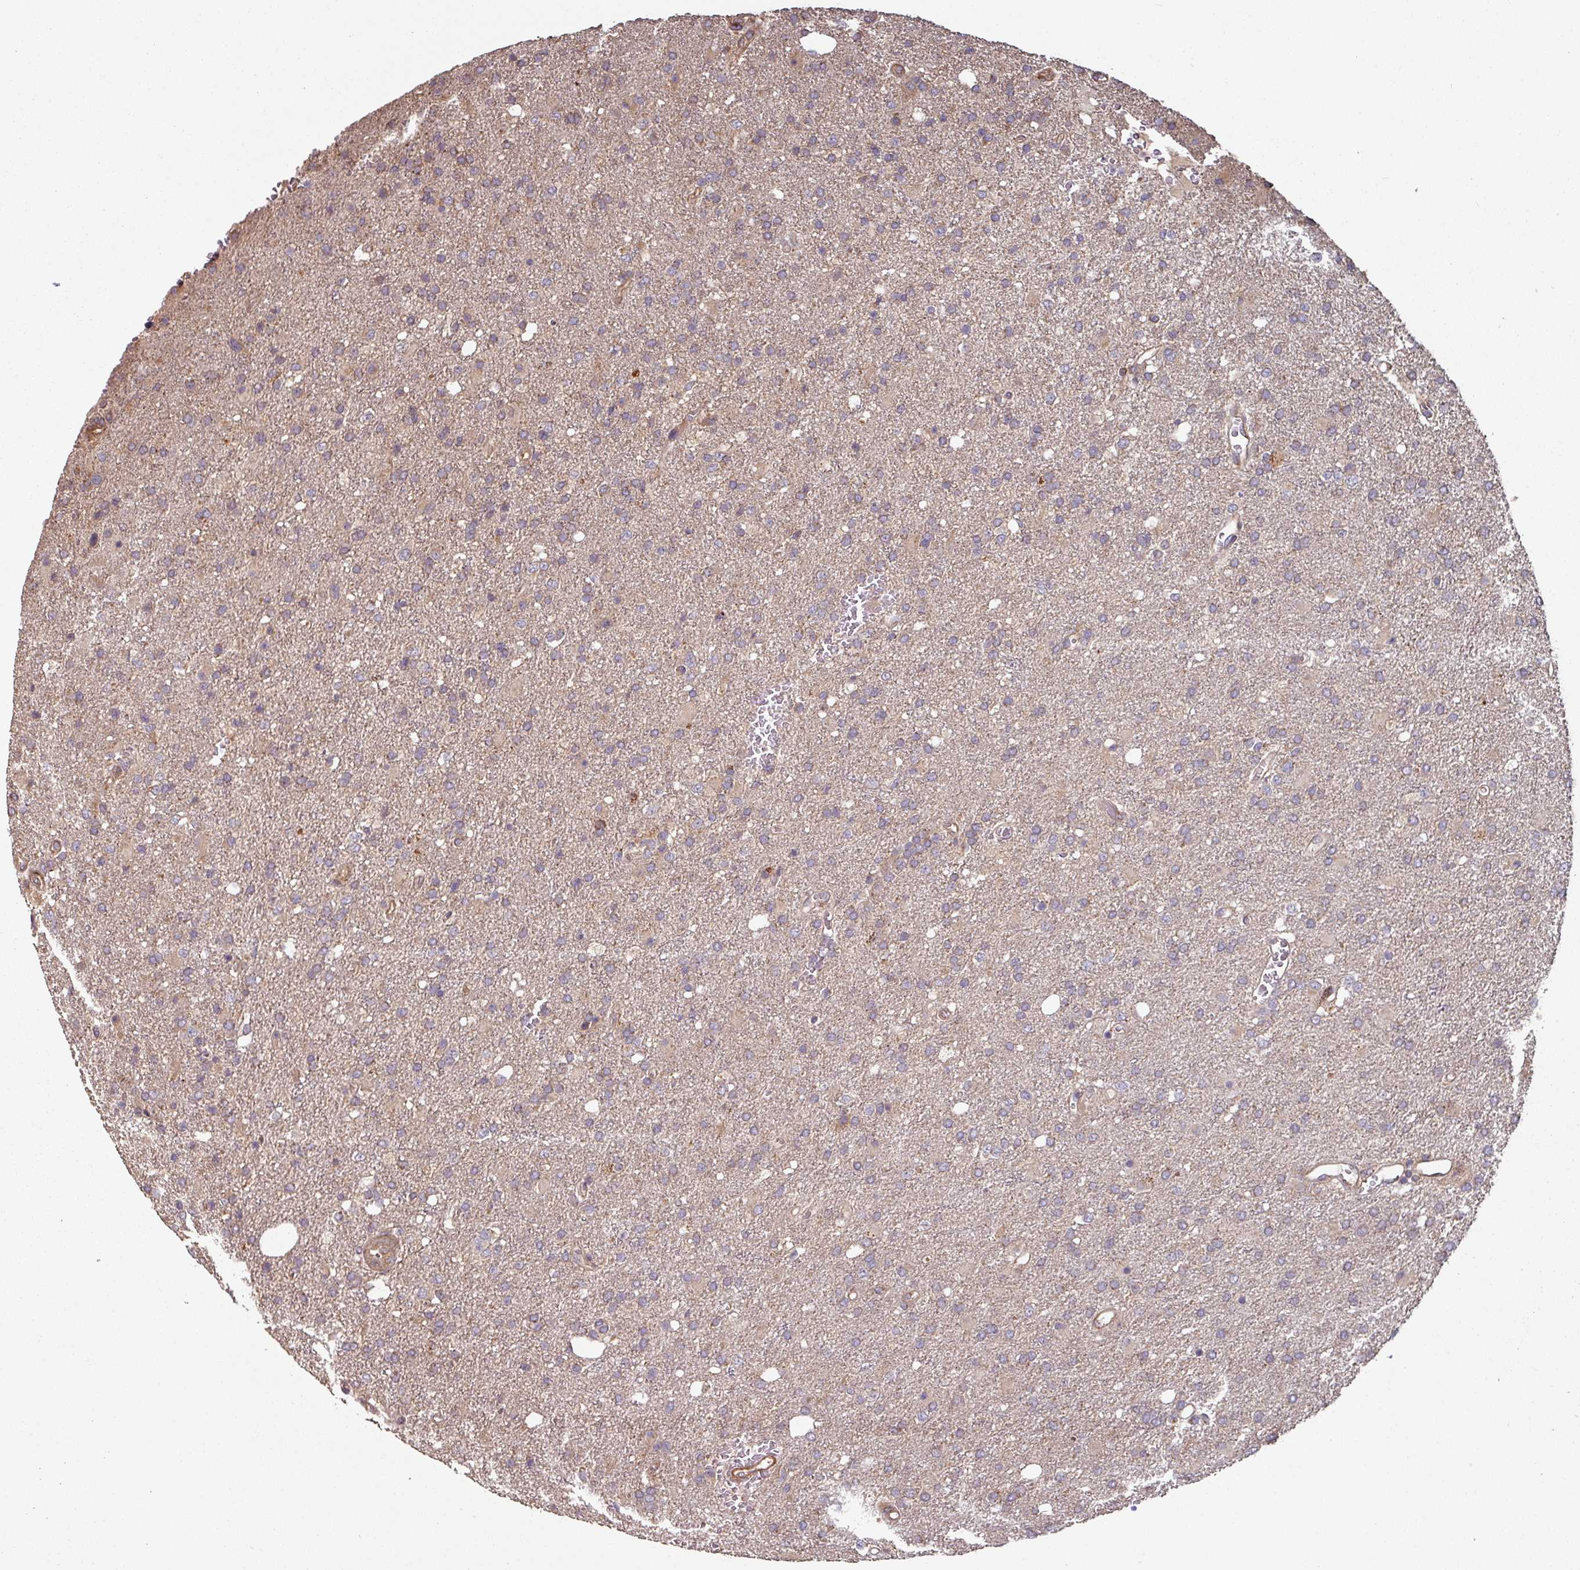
{"staining": {"intensity": "weak", "quantity": "<25%", "location": "cytoplasmic/membranous"}, "tissue": "glioma", "cell_type": "Tumor cells", "image_type": "cancer", "snomed": [{"axis": "morphology", "description": "Glioma, malignant, High grade"}, {"axis": "topography", "description": "Brain"}], "caption": "Tumor cells are negative for brown protein staining in malignant glioma (high-grade).", "gene": "SIK1", "patient": {"sex": "female", "age": 74}}